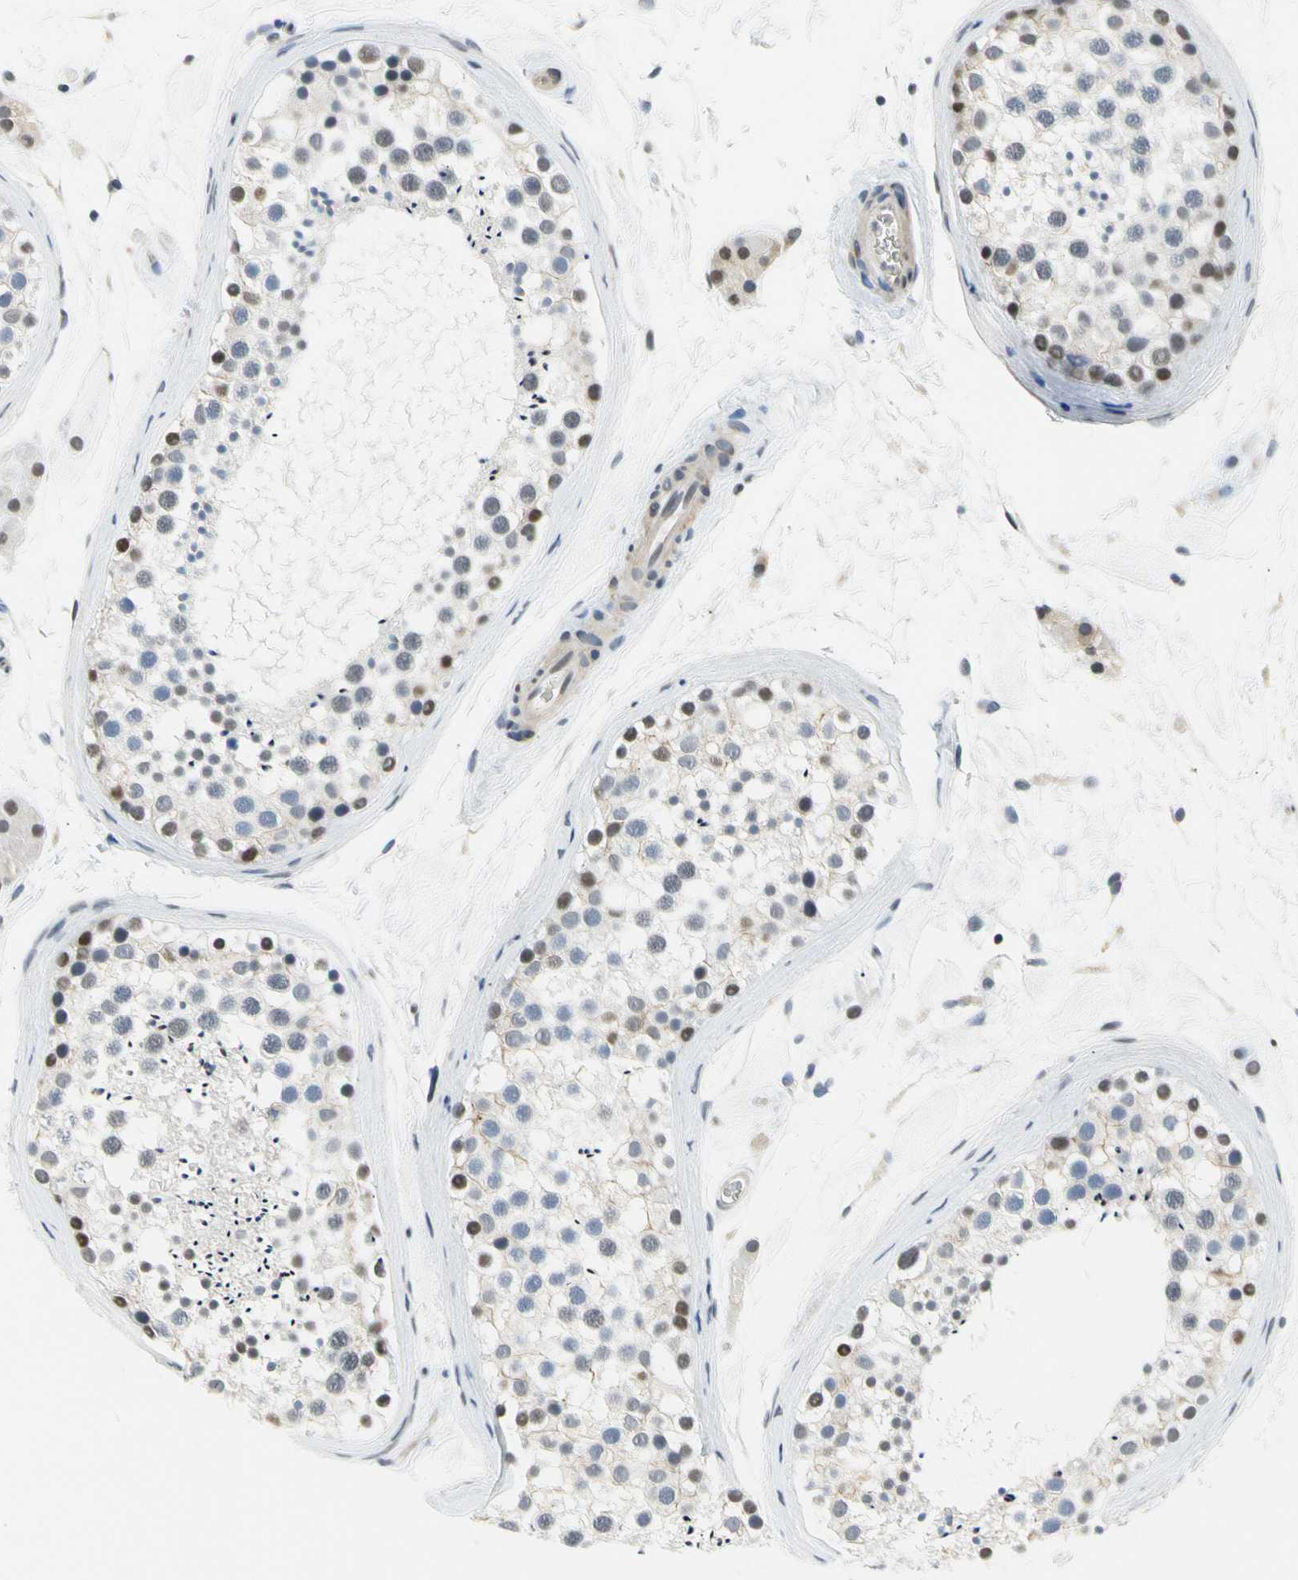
{"staining": {"intensity": "moderate", "quantity": "<25%", "location": "nuclear"}, "tissue": "testis", "cell_type": "Cells in seminiferous ducts", "image_type": "normal", "snomed": [{"axis": "morphology", "description": "Normal tissue, NOS"}, {"axis": "topography", "description": "Testis"}], "caption": "This image exhibits IHC staining of normal human testis, with low moderate nuclear expression in approximately <25% of cells in seminiferous ducts.", "gene": "IMPG2", "patient": {"sex": "male", "age": 46}}